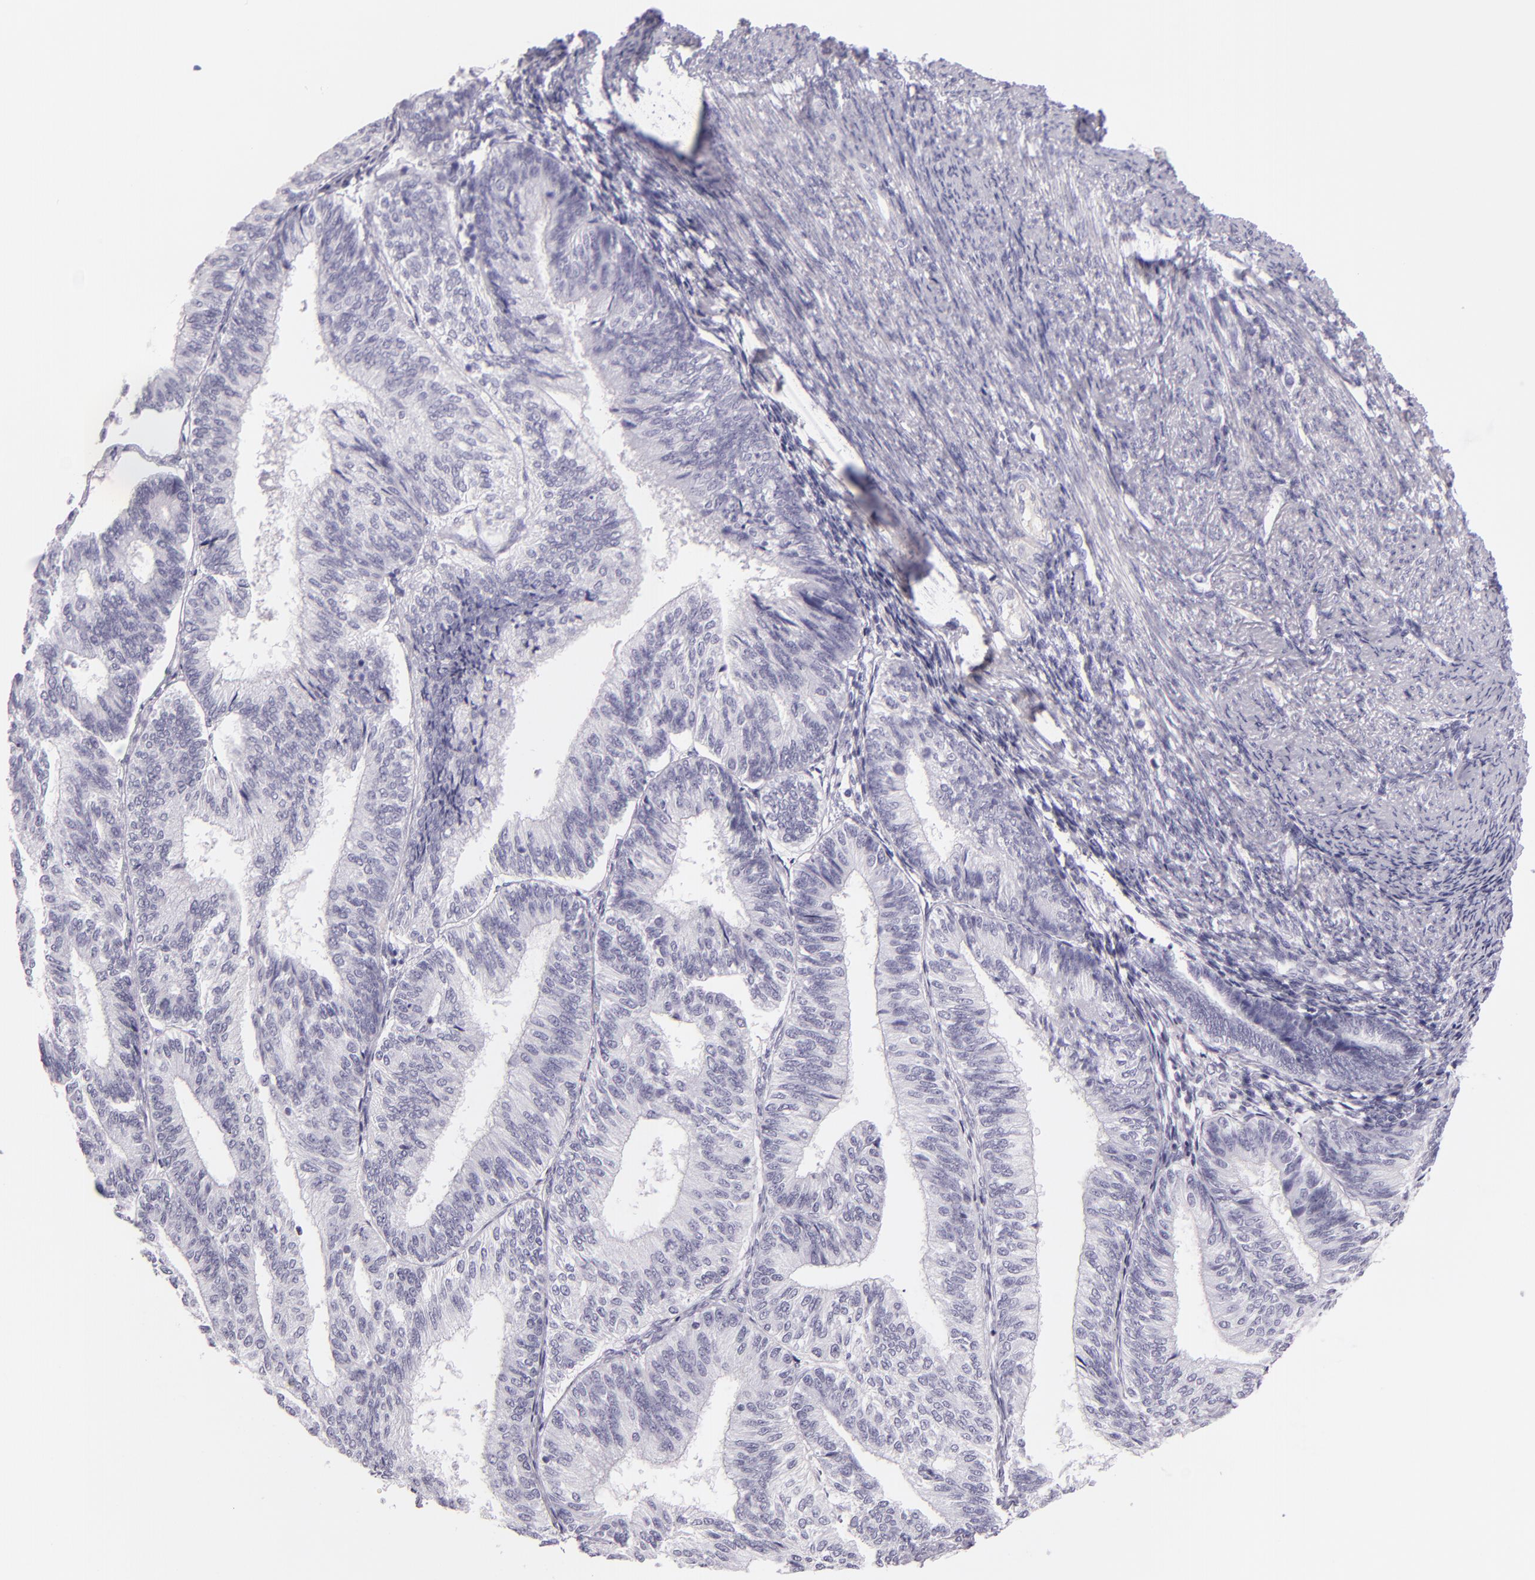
{"staining": {"intensity": "negative", "quantity": "none", "location": "none"}, "tissue": "endometrial cancer", "cell_type": "Tumor cells", "image_type": "cancer", "snomed": [{"axis": "morphology", "description": "Adenocarcinoma, NOS"}, {"axis": "topography", "description": "Endometrium"}], "caption": "The image displays no significant staining in tumor cells of endometrial cancer.", "gene": "INA", "patient": {"sex": "female", "age": 55}}